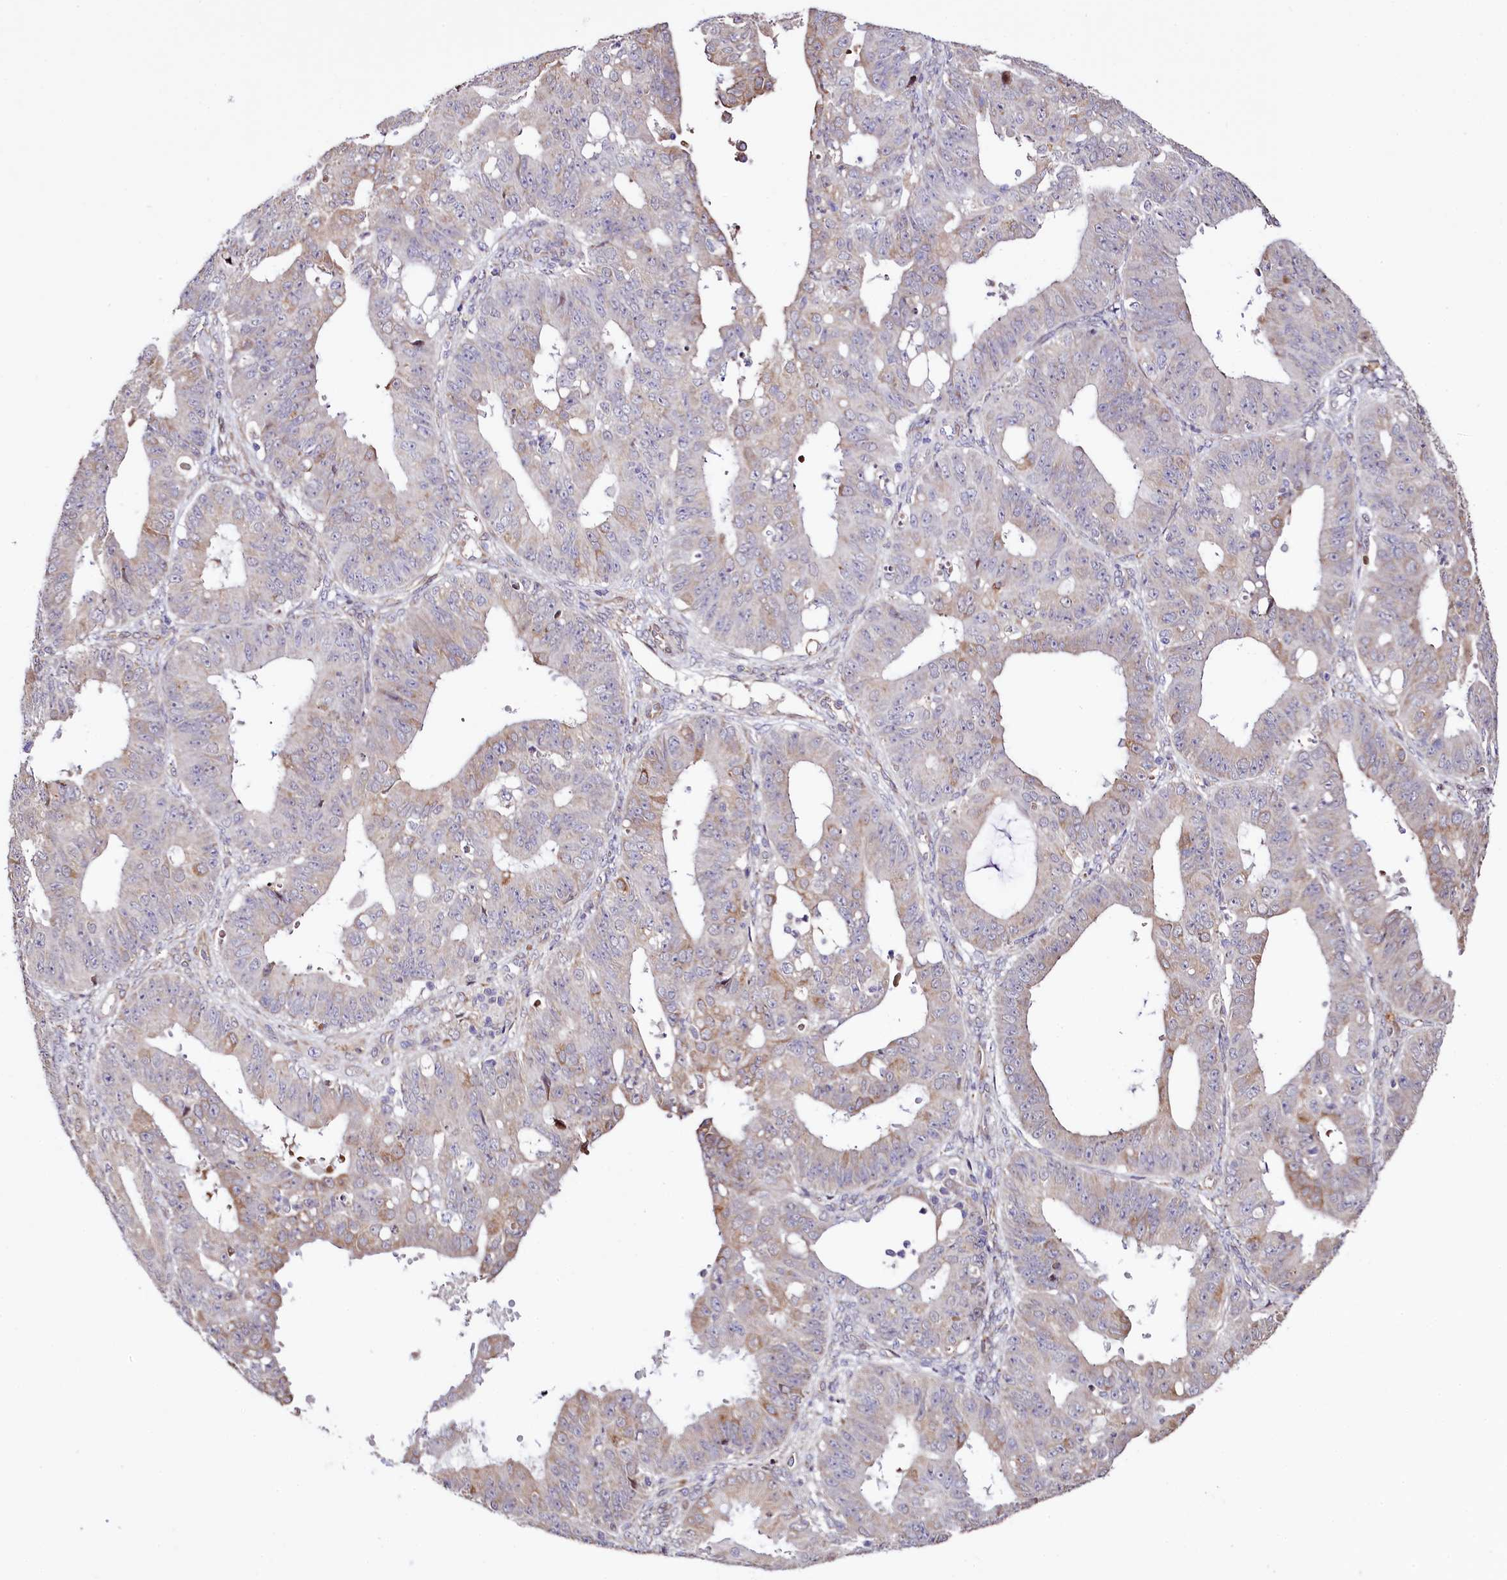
{"staining": {"intensity": "negative", "quantity": "none", "location": "none"}, "tissue": "ovarian cancer", "cell_type": "Tumor cells", "image_type": "cancer", "snomed": [{"axis": "morphology", "description": "Carcinoma, endometroid"}, {"axis": "topography", "description": "Appendix"}, {"axis": "topography", "description": "Ovary"}], "caption": "This is a histopathology image of IHC staining of ovarian cancer (endometroid carcinoma), which shows no staining in tumor cells.", "gene": "CUTC", "patient": {"sex": "female", "age": 42}}